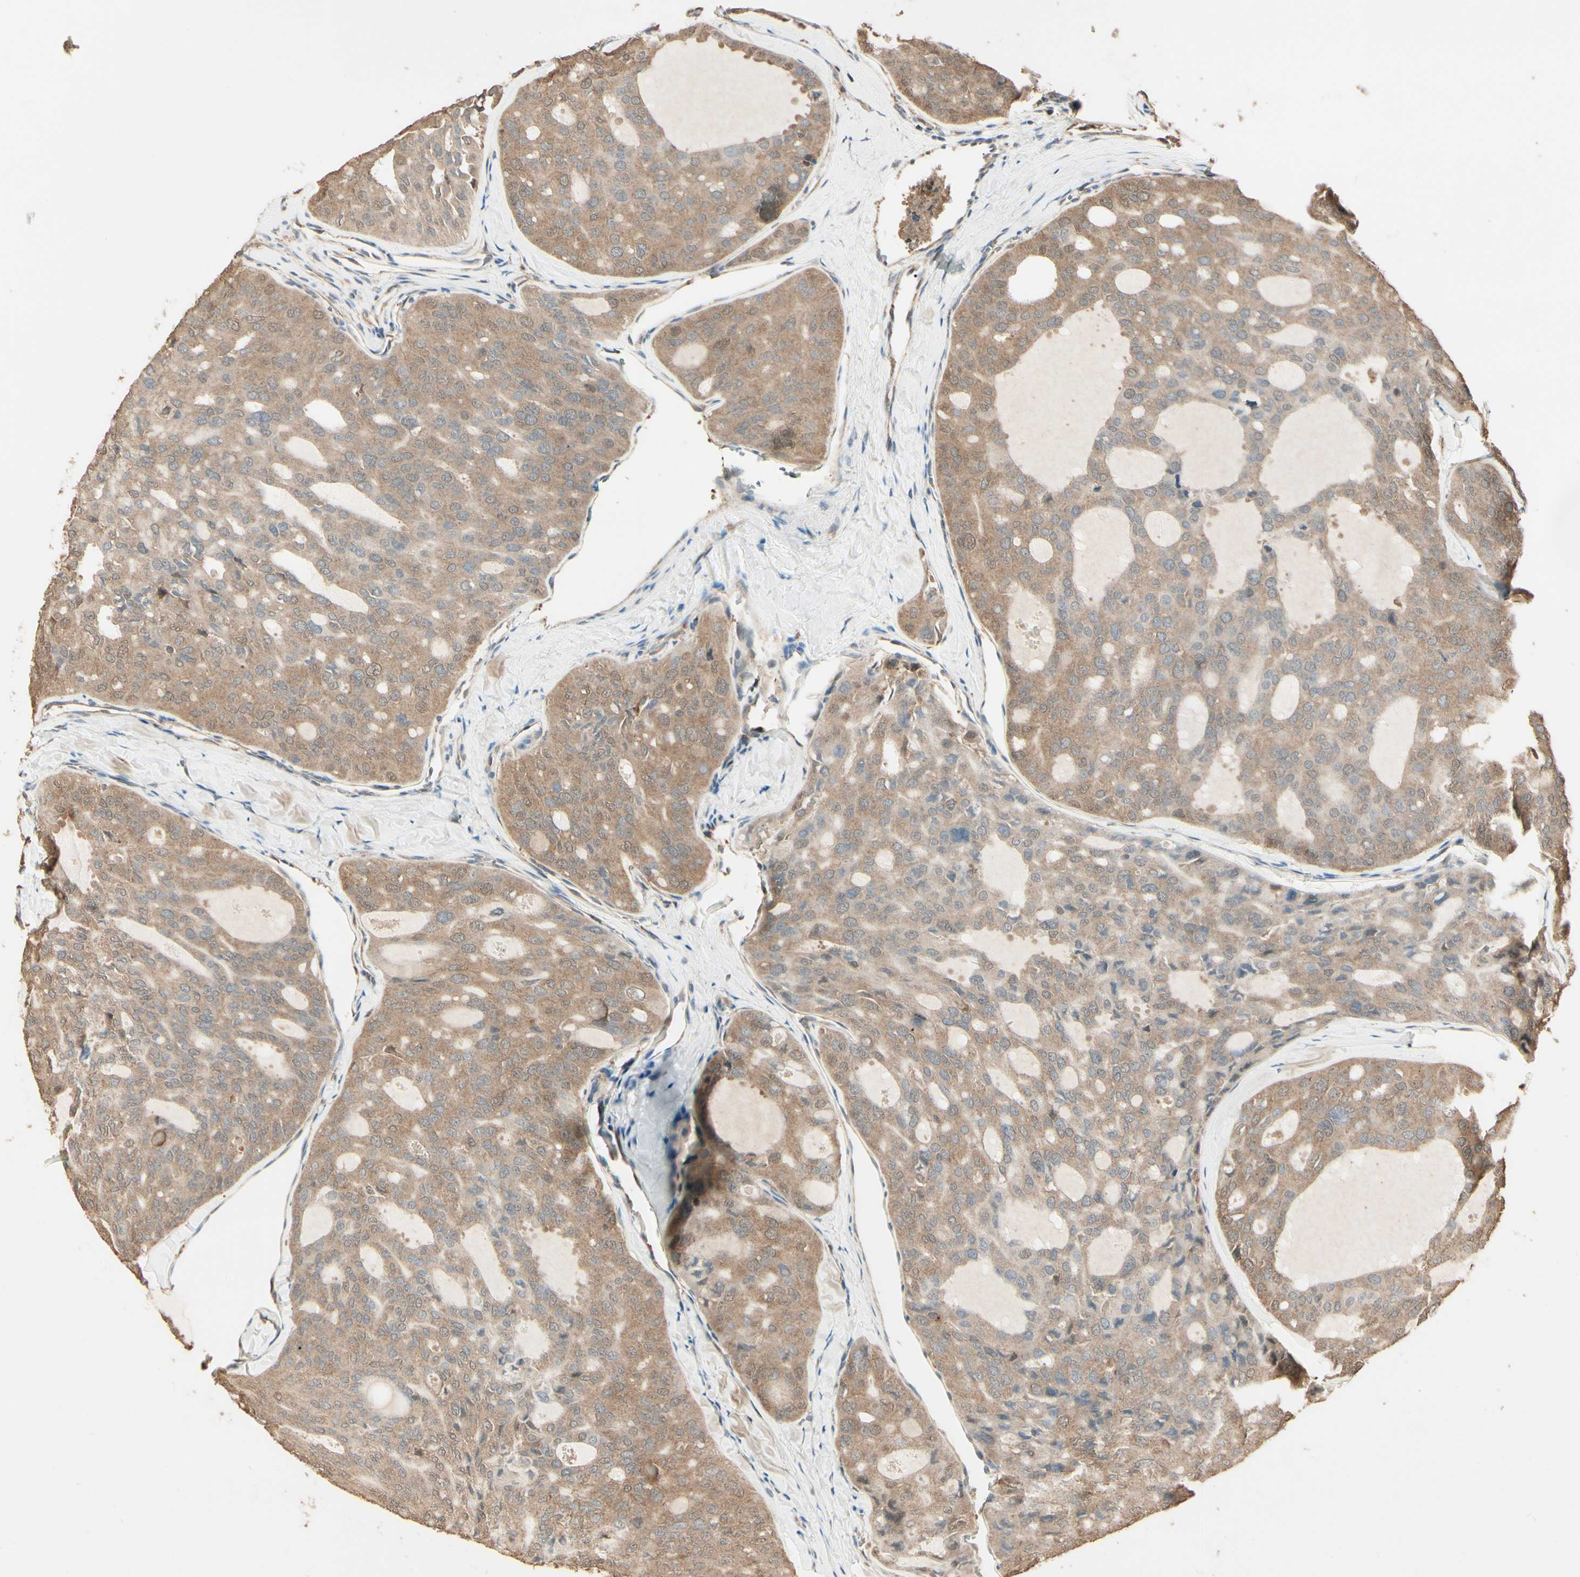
{"staining": {"intensity": "moderate", "quantity": ">75%", "location": "cytoplasmic/membranous"}, "tissue": "thyroid cancer", "cell_type": "Tumor cells", "image_type": "cancer", "snomed": [{"axis": "morphology", "description": "Follicular adenoma carcinoma, NOS"}, {"axis": "topography", "description": "Thyroid gland"}], "caption": "Approximately >75% of tumor cells in thyroid cancer (follicular adenoma carcinoma) exhibit moderate cytoplasmic/membranous protein positivity as visualized by brown immunohistochemical staining.", "gene": "CCT7", "patient": {"sex": "male", "age": 75}}